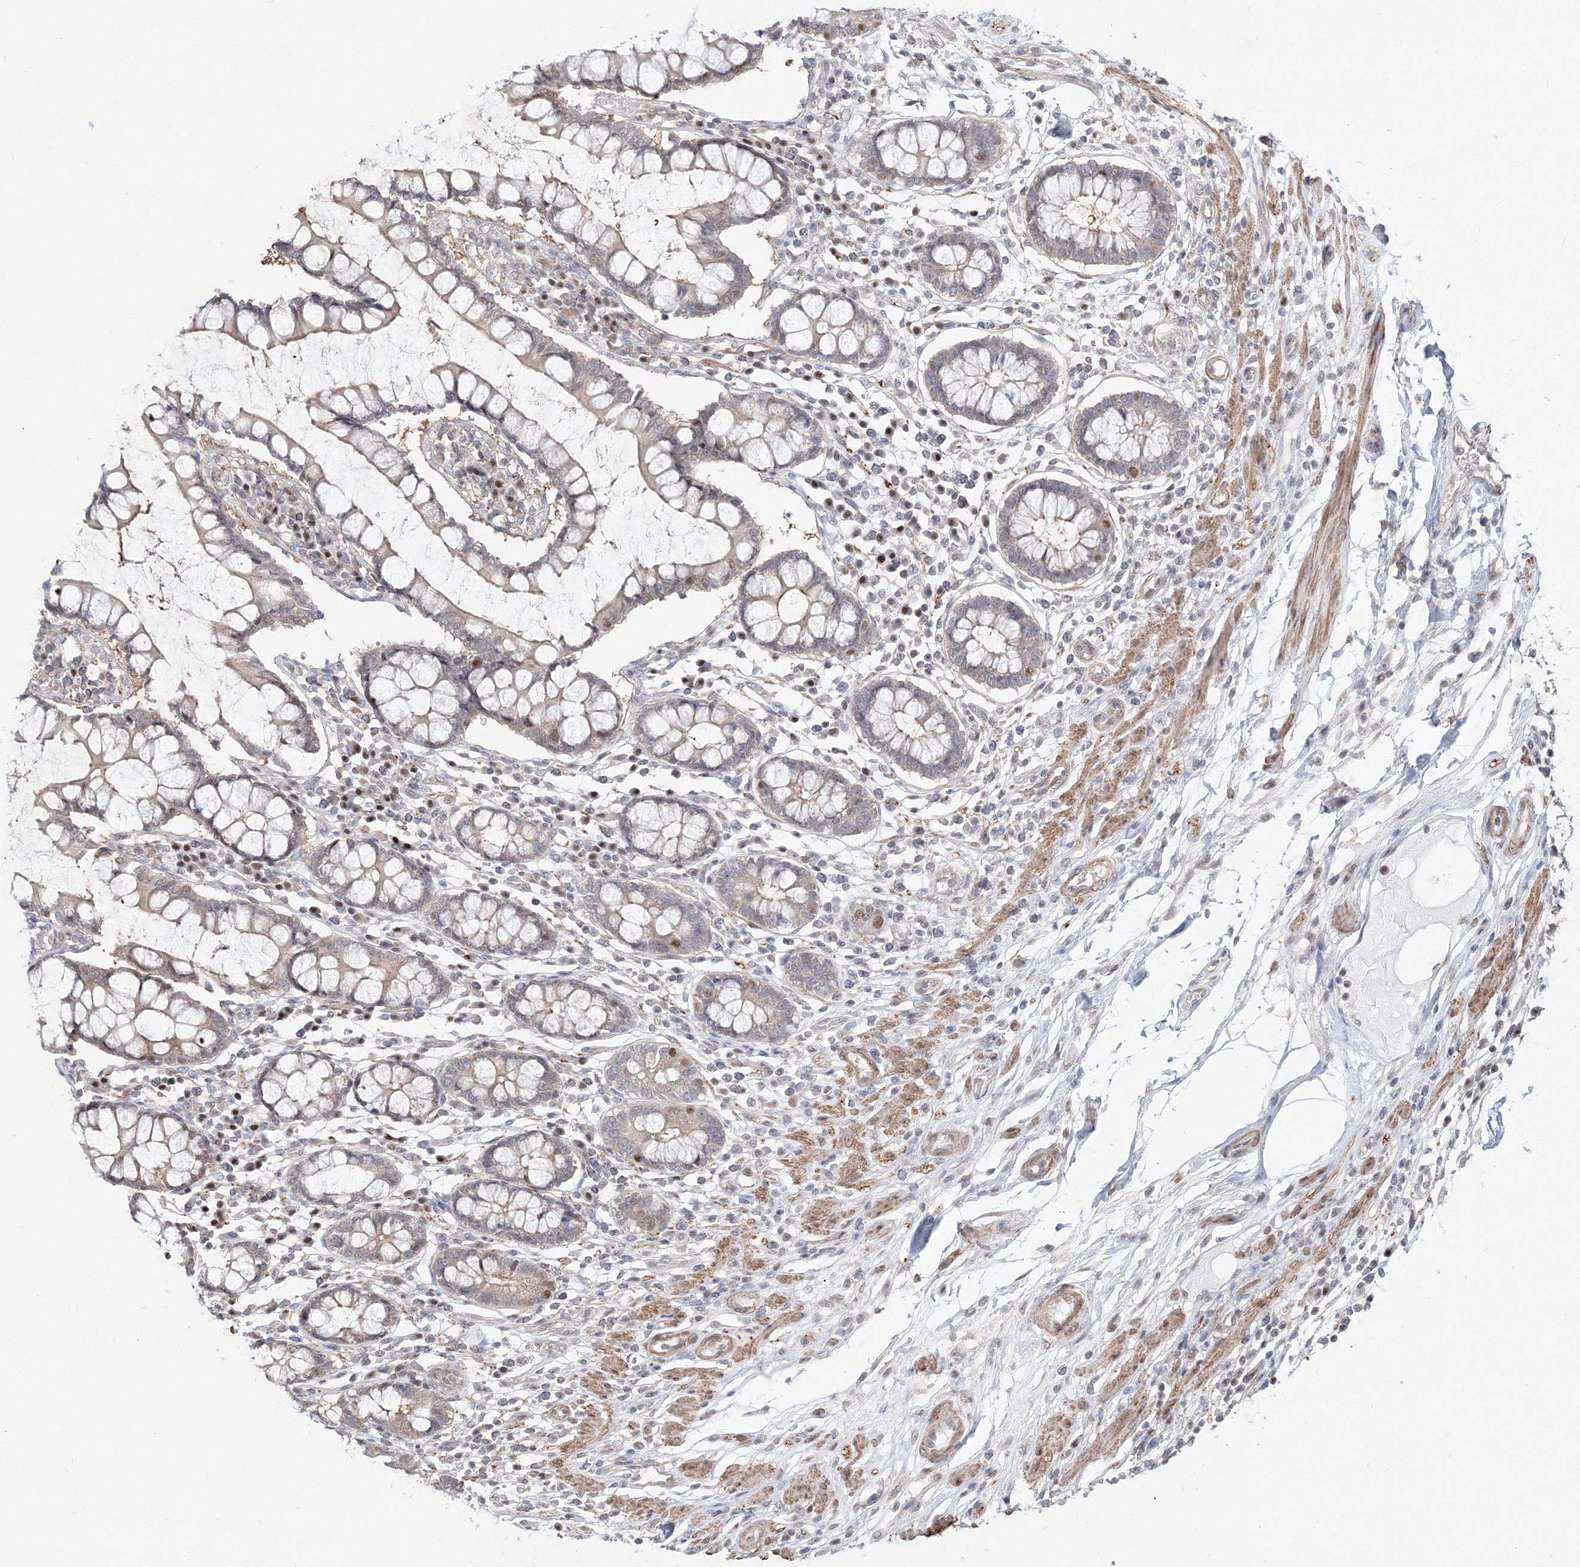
{"staining": {"intensity": "negative", "quantity": "none", "location": "none"}, "tissue": "colon", "cell_type": "Endothelial cells", "image_type": "normal", "snomed": [{"axis": "morphology", "description": "Normal tissue, NOS"}, {"axis": "topography", "description": "Colon"}], "caption": "Endothelial cells show no significant protein staining in benign colon. Nuclei are stained in blue.", "gene": "ARHGAP21", "patient": {"sex": "female", "age": 79}}